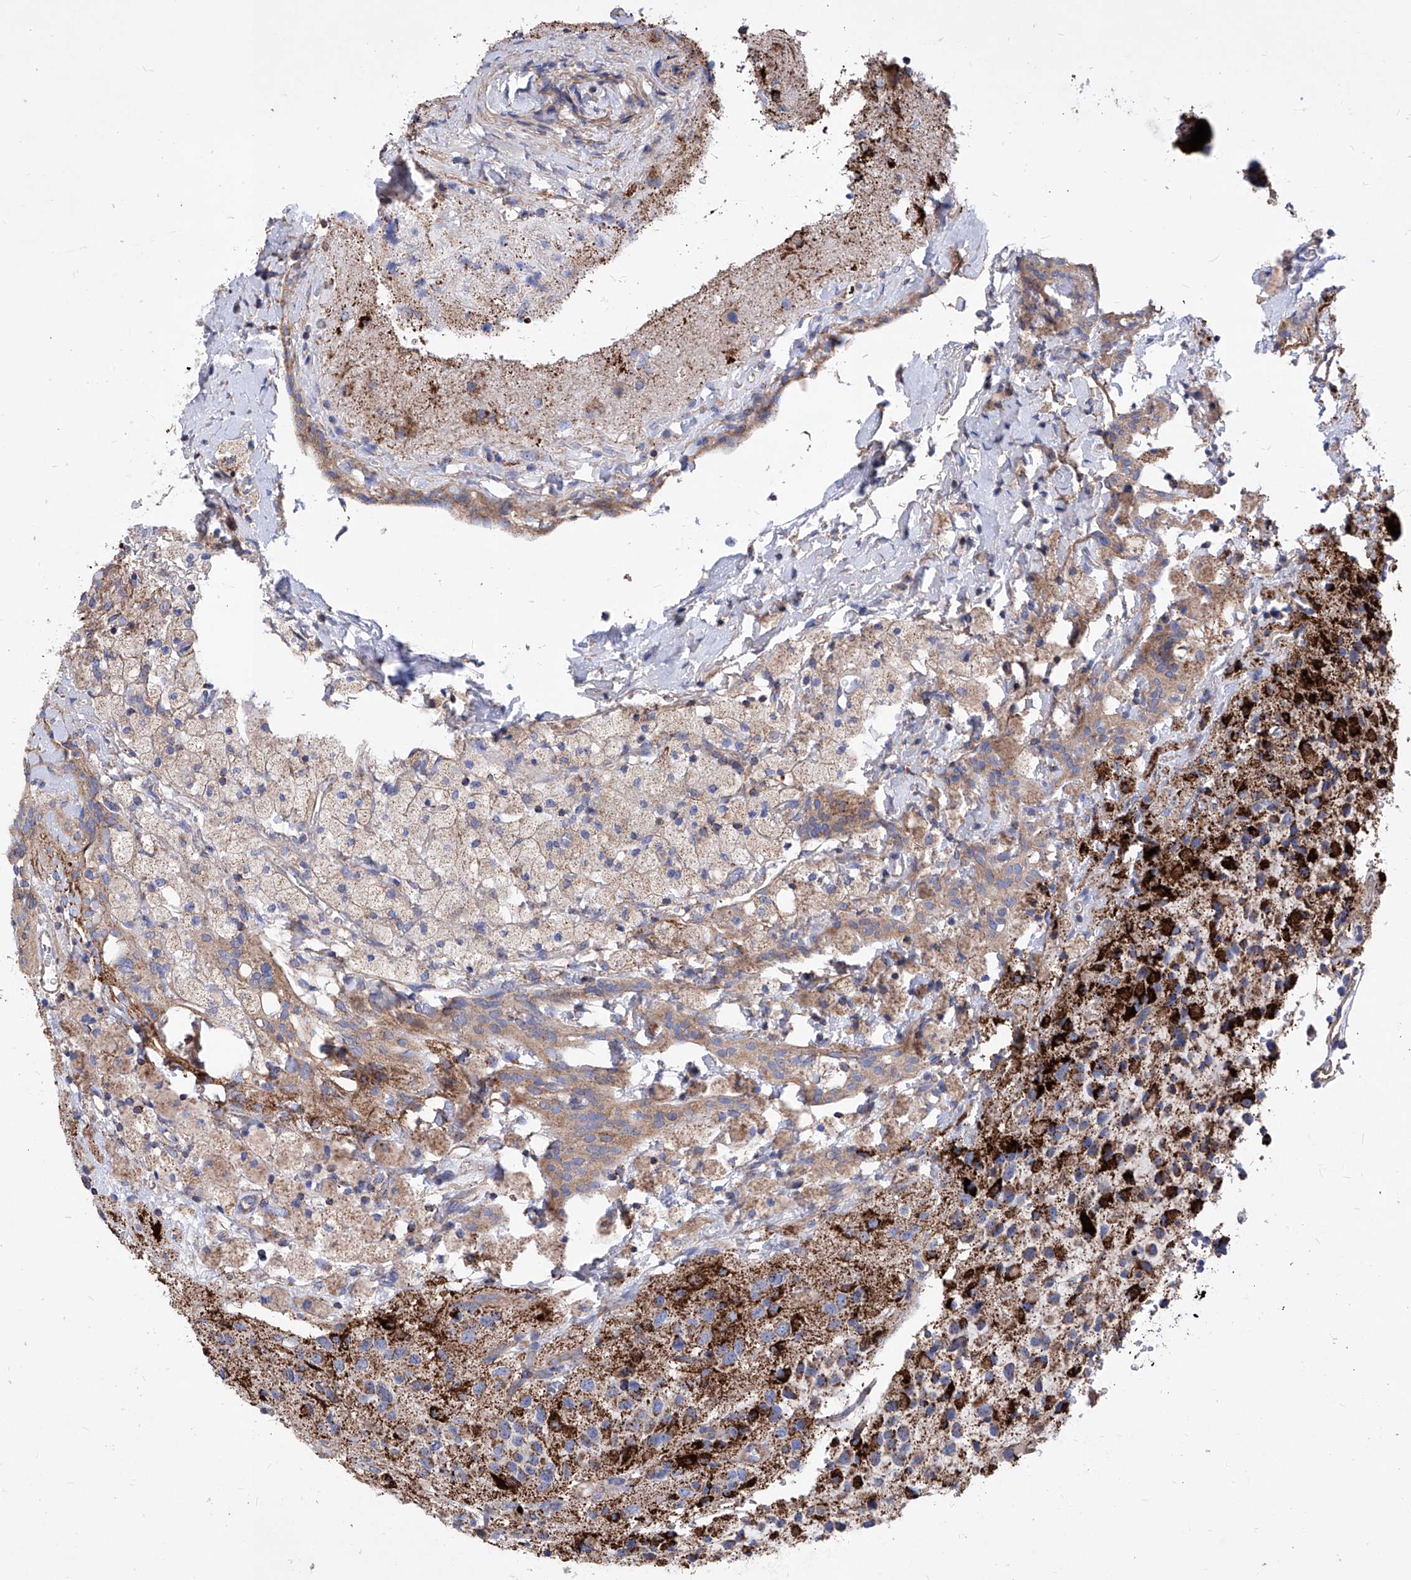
{"staining": {"intensity": "strong", "quantity": ">75%", "location": "cytoplasmic/membranous"}, "tissue": "glioma", "cell_type": "Tumor cells", "image_type": "cancer", "snomed": [{"axis": "morphology", "description": "Glioma, malignant, High grade"}, {"axis": "topography", "description": "Brain"}], "caption": "Approximately >75% of tumor cells in human glioma reveal strong cytoplasmic/membranous protein expression as visualized by brown immunohistochemical staining.", "gene": "HRNR", "patient": {"sex": "male", "age": 34}}